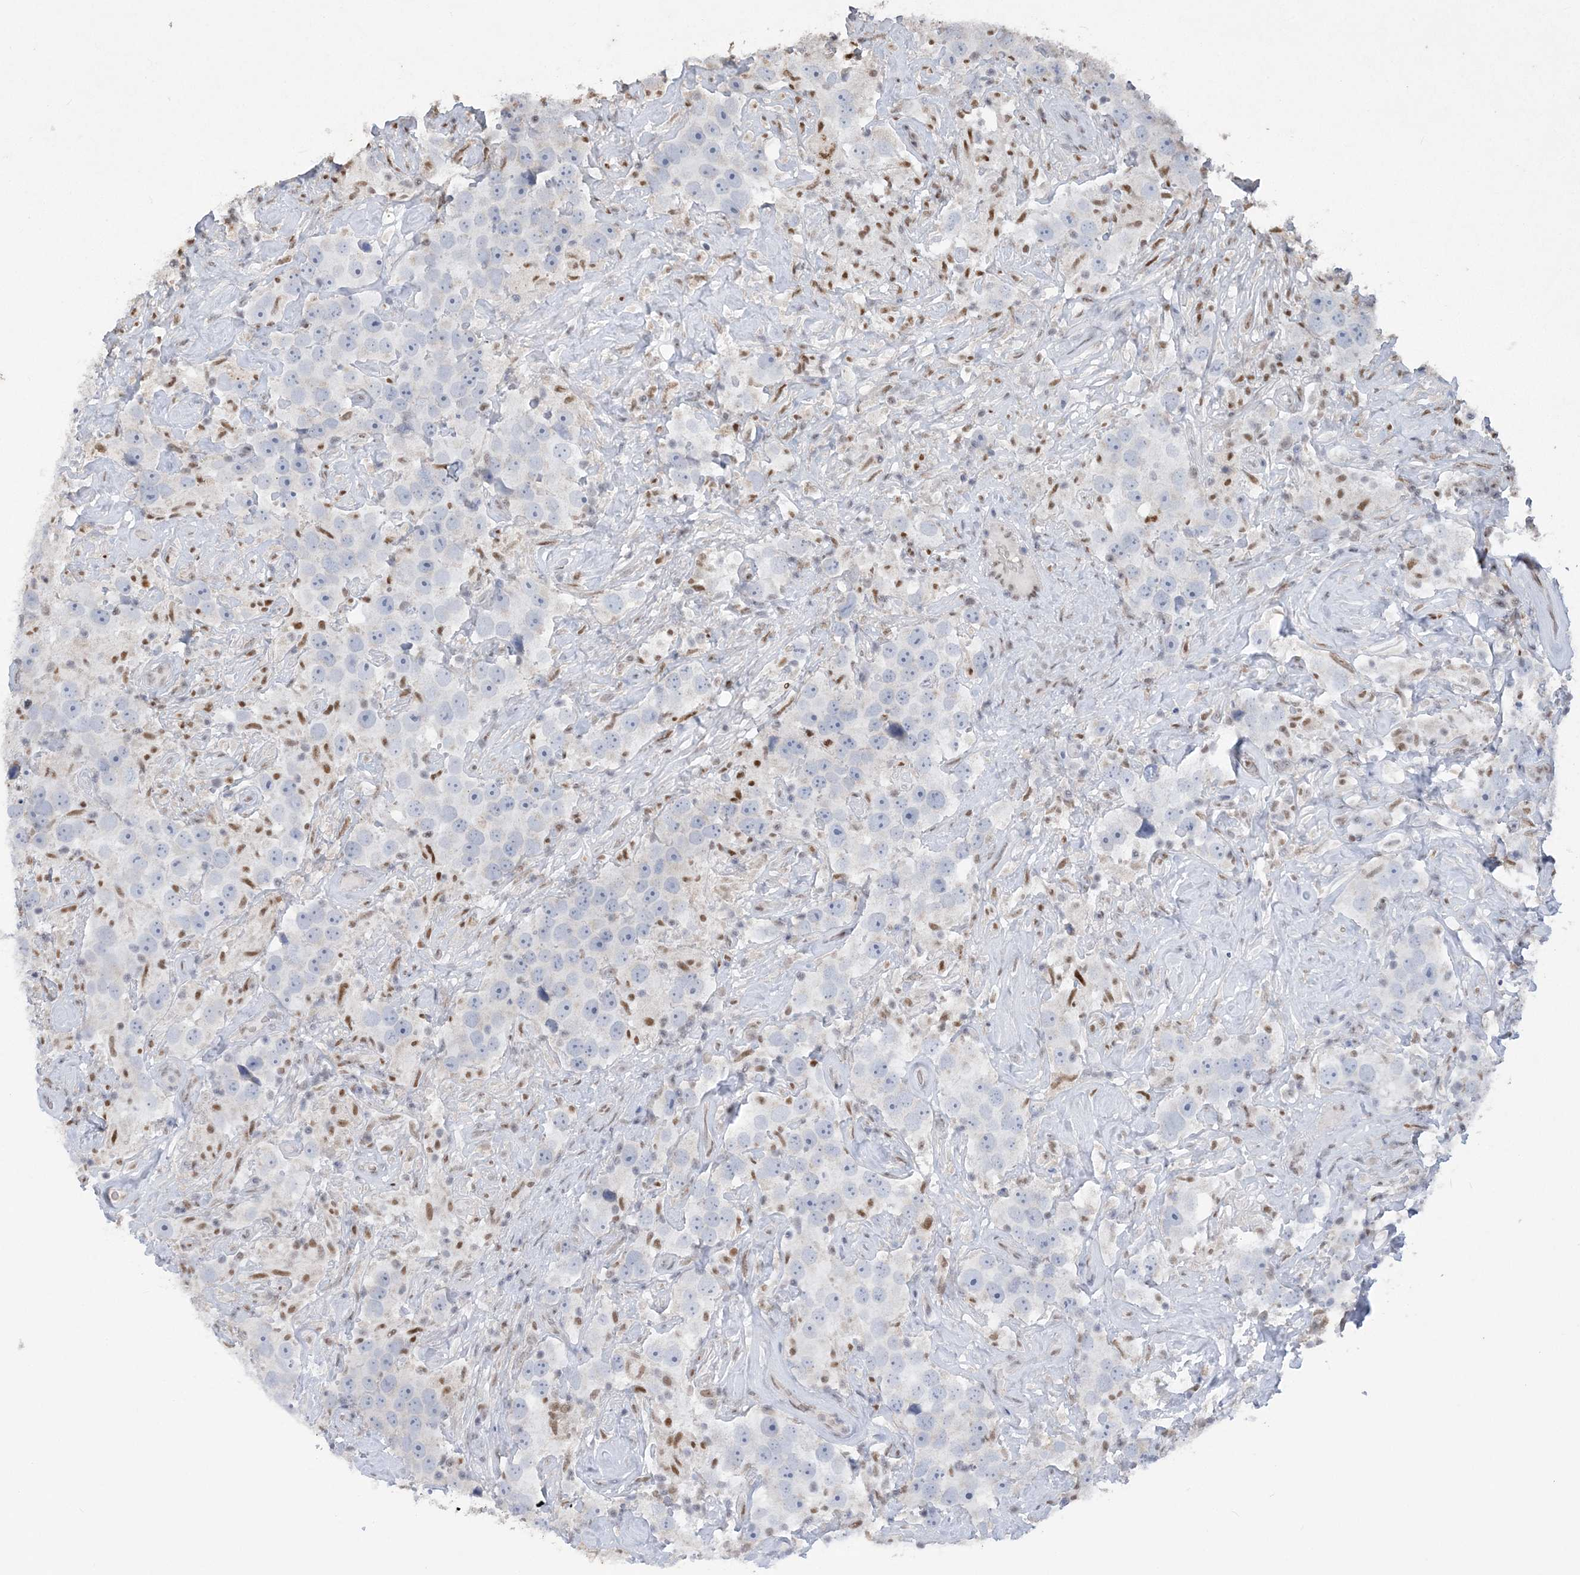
{"staining": {"intensity": "negative", "quantity": "none", "location": "none"}, "tissue": "testis cancer", "cell_type": "Tumor cells", "image_type": "cancer", "snomed": [{"axis": "morphology", "description": "Seminoma, NOS"}, {"axis": "topography", "description": "Testis"}], "caption": "Tumor cells are negative for brown protein staining in testis cancer (seminoma).", "gene": "ZBTB7A", "patient": {"sex": "male", "age": 49}}